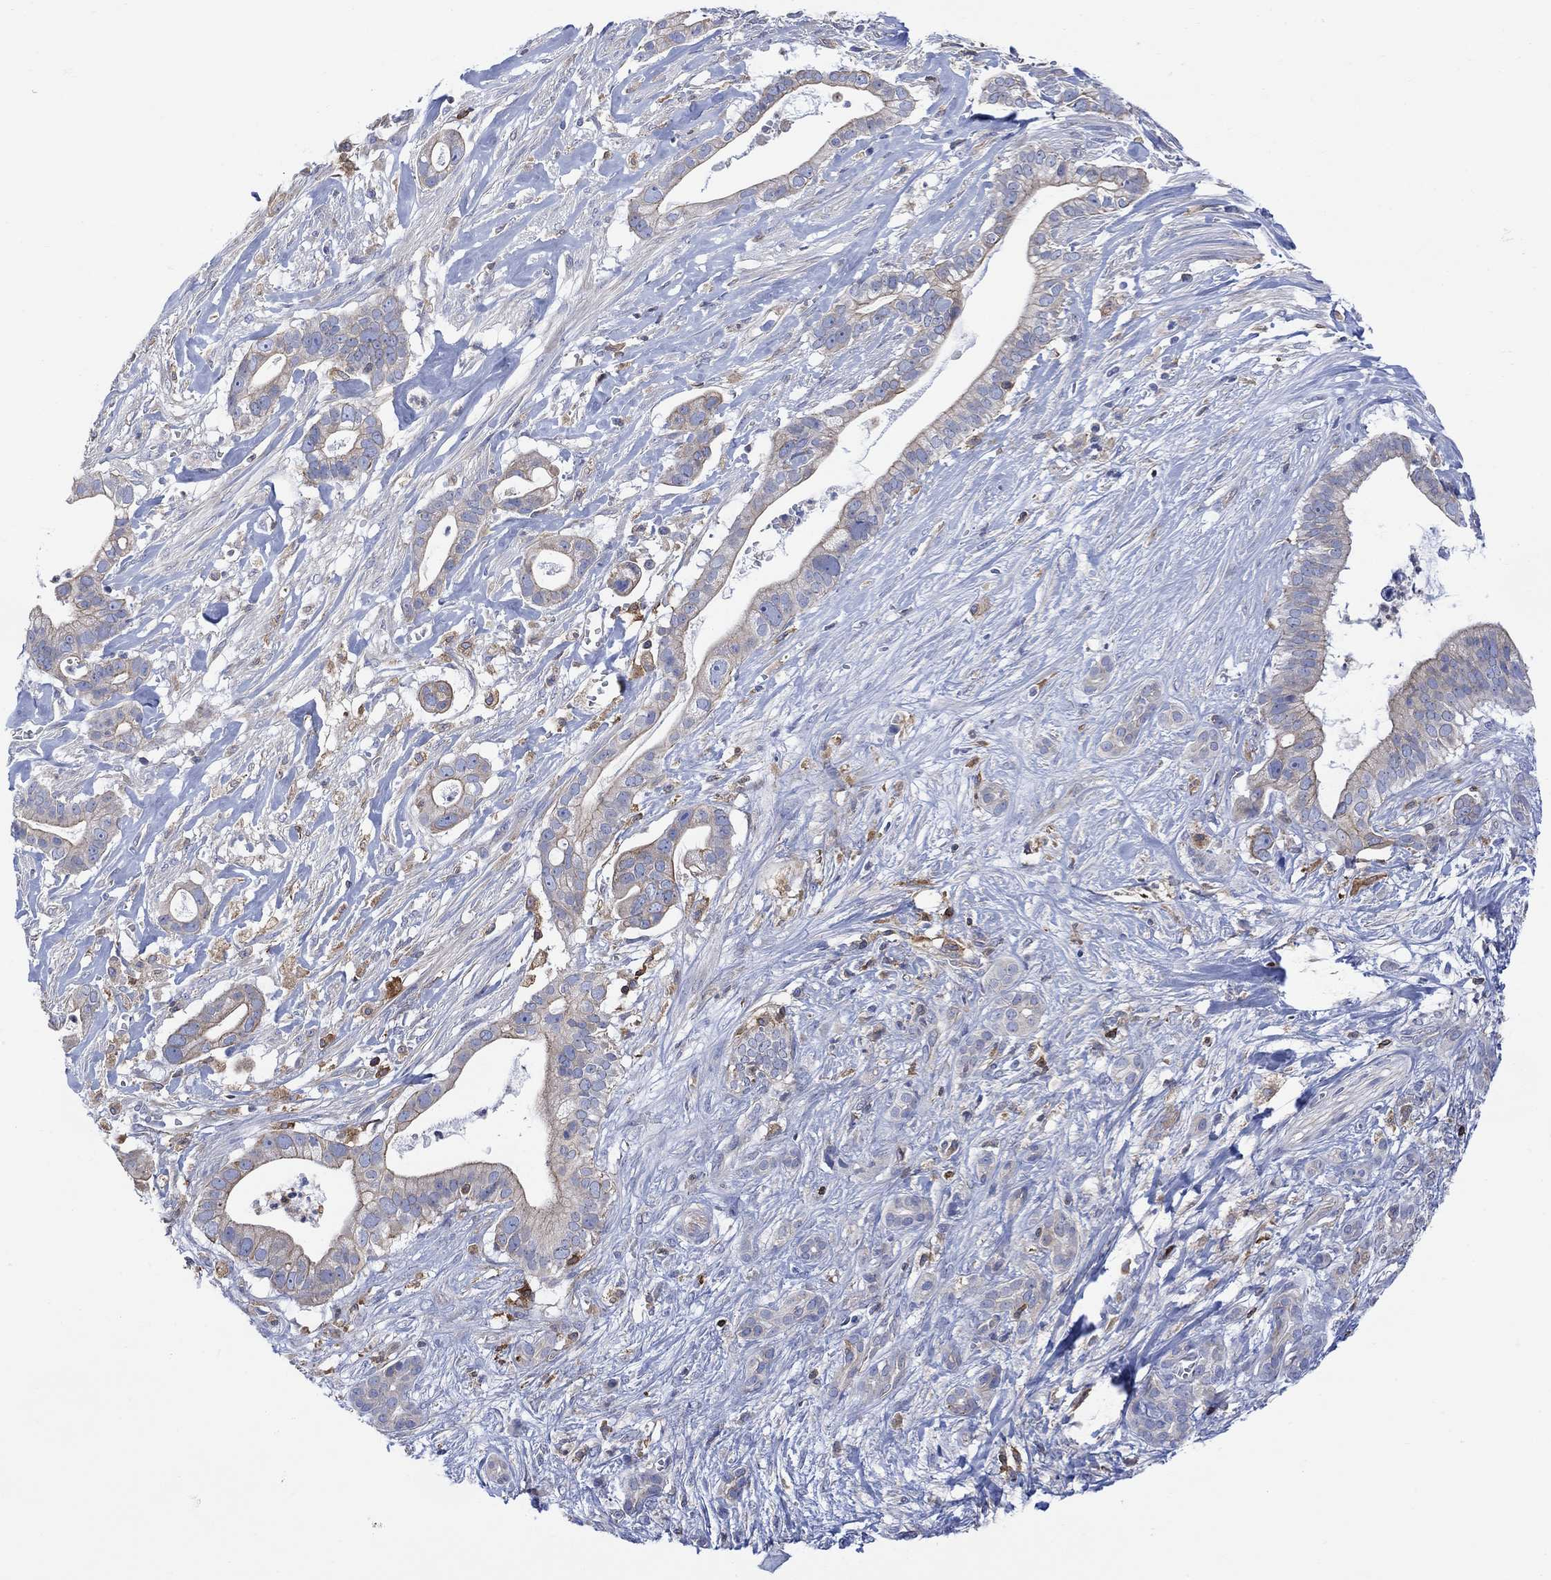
{"staining": {"intensity": "moderate", "quantity": "<25%", "location": "cytoplasmic/membranous"}, "tissue": "pancreatic cancer", "cell_type": "Tumor cells", "image_type": "cancer", "snomed": [{"axis": "morphology", "description": "Adenocarcinoma, NOS"}, {"axis": "topography", "description": "Pancreas"}], "caption": "A brown stain labels moderate cytoplasmic/membranous expression of a protein in adenocarcinoma (pancreatic) tumor cells.", "gene": "GBP5", "patient": {"sex": "male", "age": 61}}